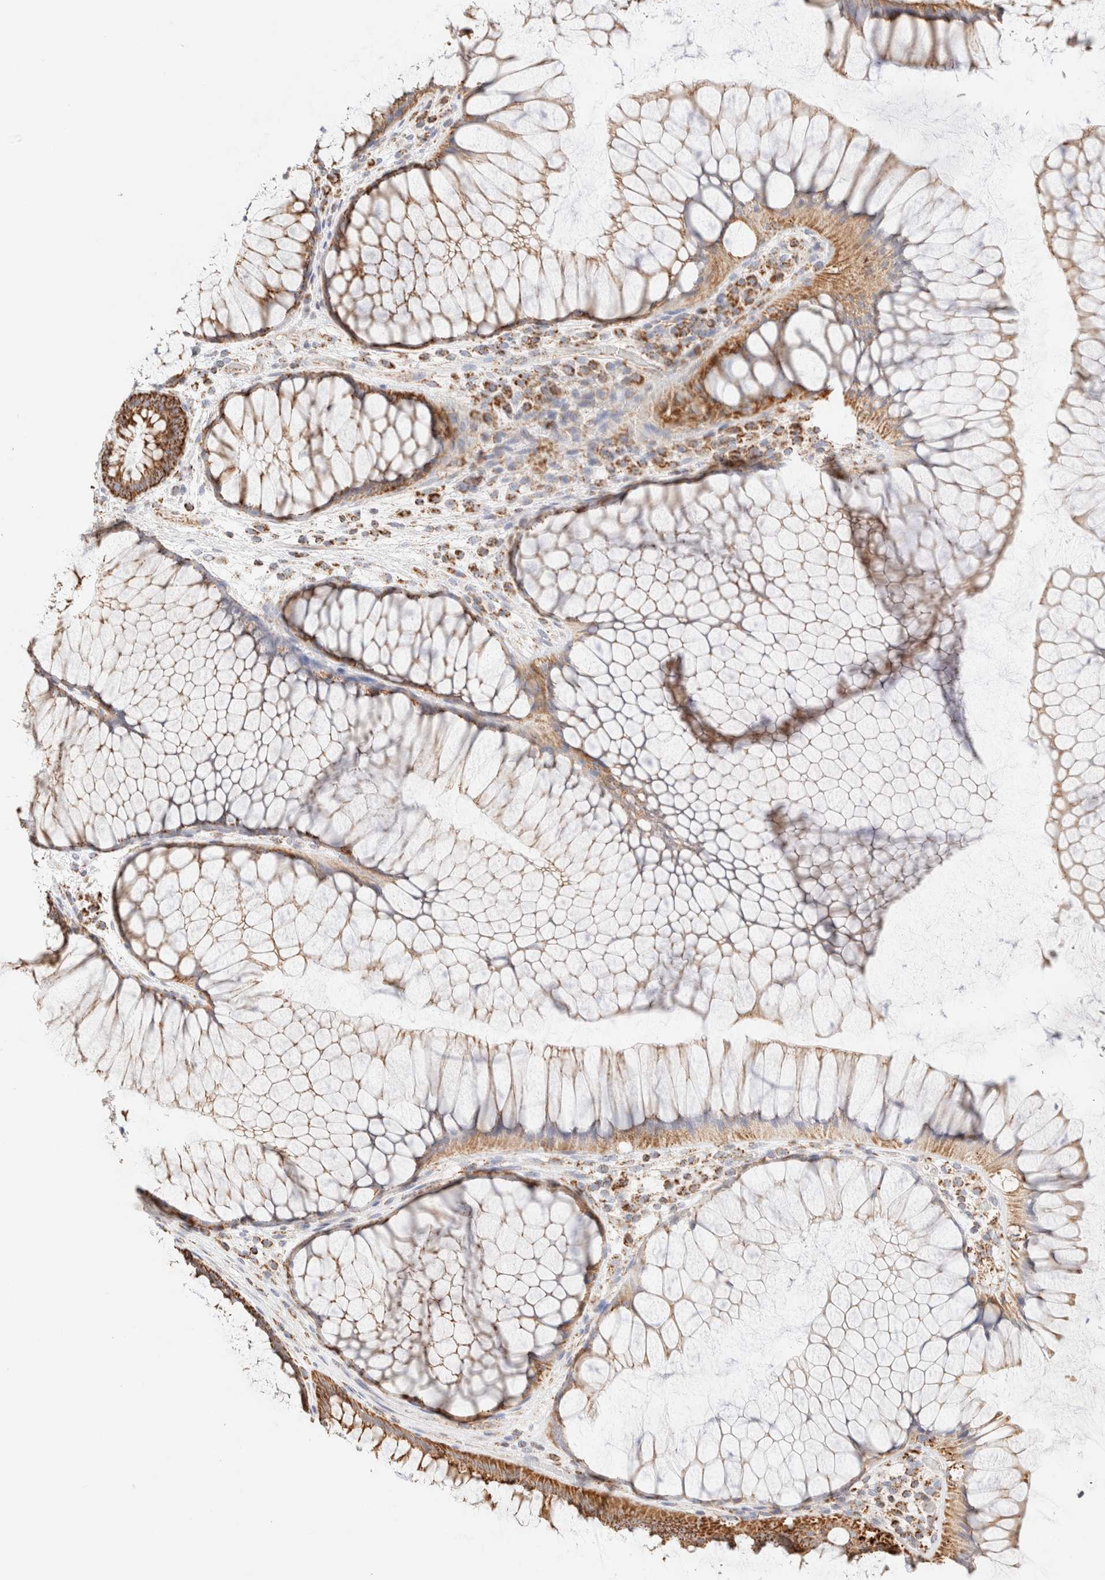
{"staining": {"intensity": "strong", "quantity": ">75%", "location": "cytoplasmic/membranous"}, "tissue": "rectum", "cell_type": "Glandular cells", "image_type": "normal", "snomed": [{"axis": "morphology", "description": "Normal tissue, NOS"}, {"axis": "topography", "description": "Rectum"}], "caption": "The micrograph demonstrates immunohistochemical staining of unremarkable rectum. There is strong cytoplasmic/membranous staining is seen in about >75% of glandular cells.", "gene": "PHB2", "patient": {"sex": "male", "age": 51}}